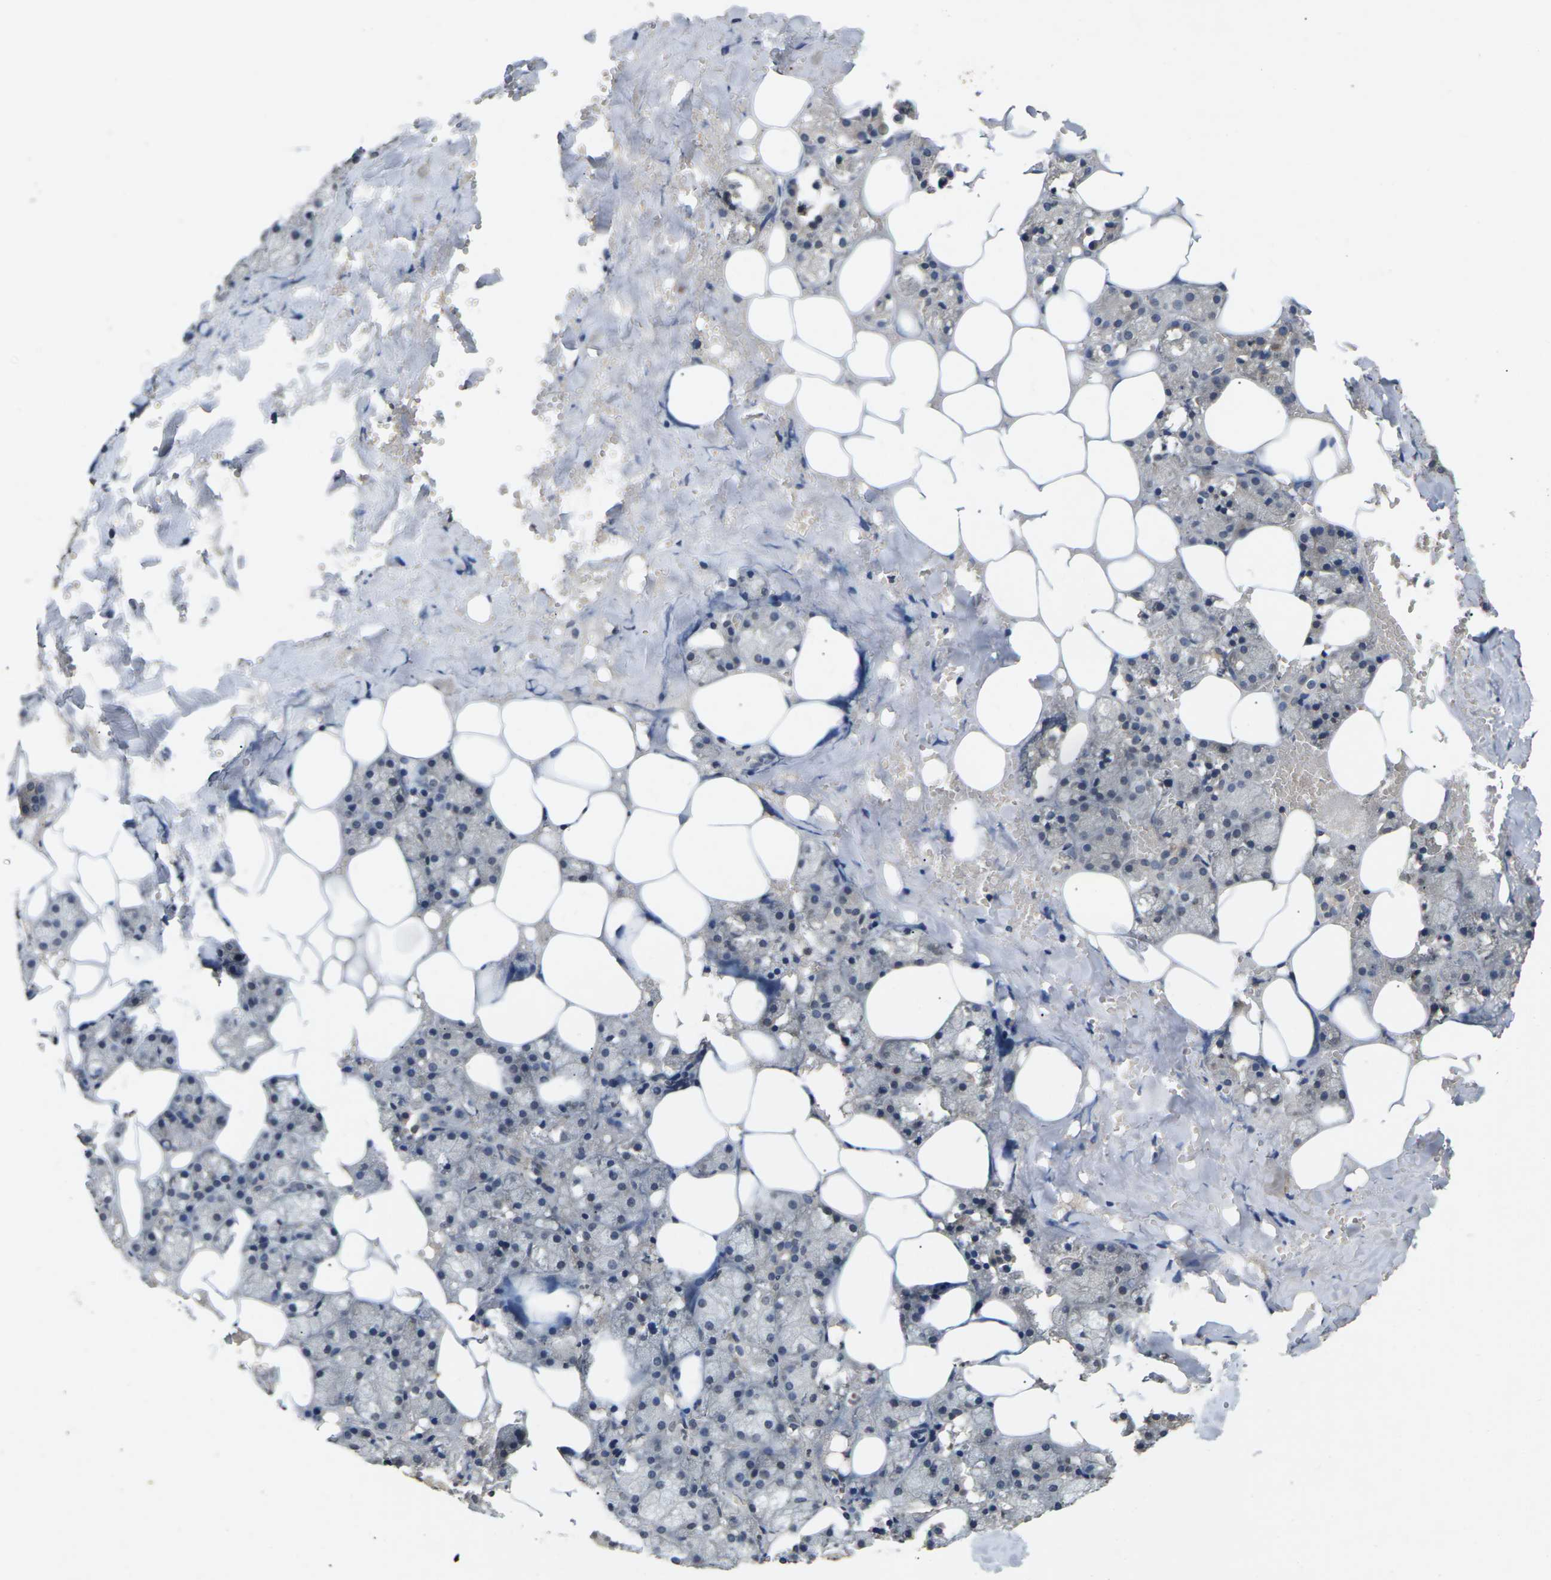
{"staining": {"intensity": "weak", "quantity": "<25%", "location": "cytoplasmic/membranous"}, "tissue": "salivary gland", "cell_type": "Glandular cells", "image_type": "normal", "snomed": [{"axis": "morphology", "description": "Normal tissue, NOS"}, {"axis": "topography", "description": "Salivary gland"}], "caption": "Immunohistochemistry (IHC) photomicrograph of benign salivary gland: human salivary gland stained with DAB (3,3'-diaminobenzidine) demonstrates no significant protein expression in glandular cells. (DAB (3,3'-diaminobenzidine) immunohistochemistry, high magnification).", "gene": "SLC2A2", "patient": {"sex": "male", "age": 62}}